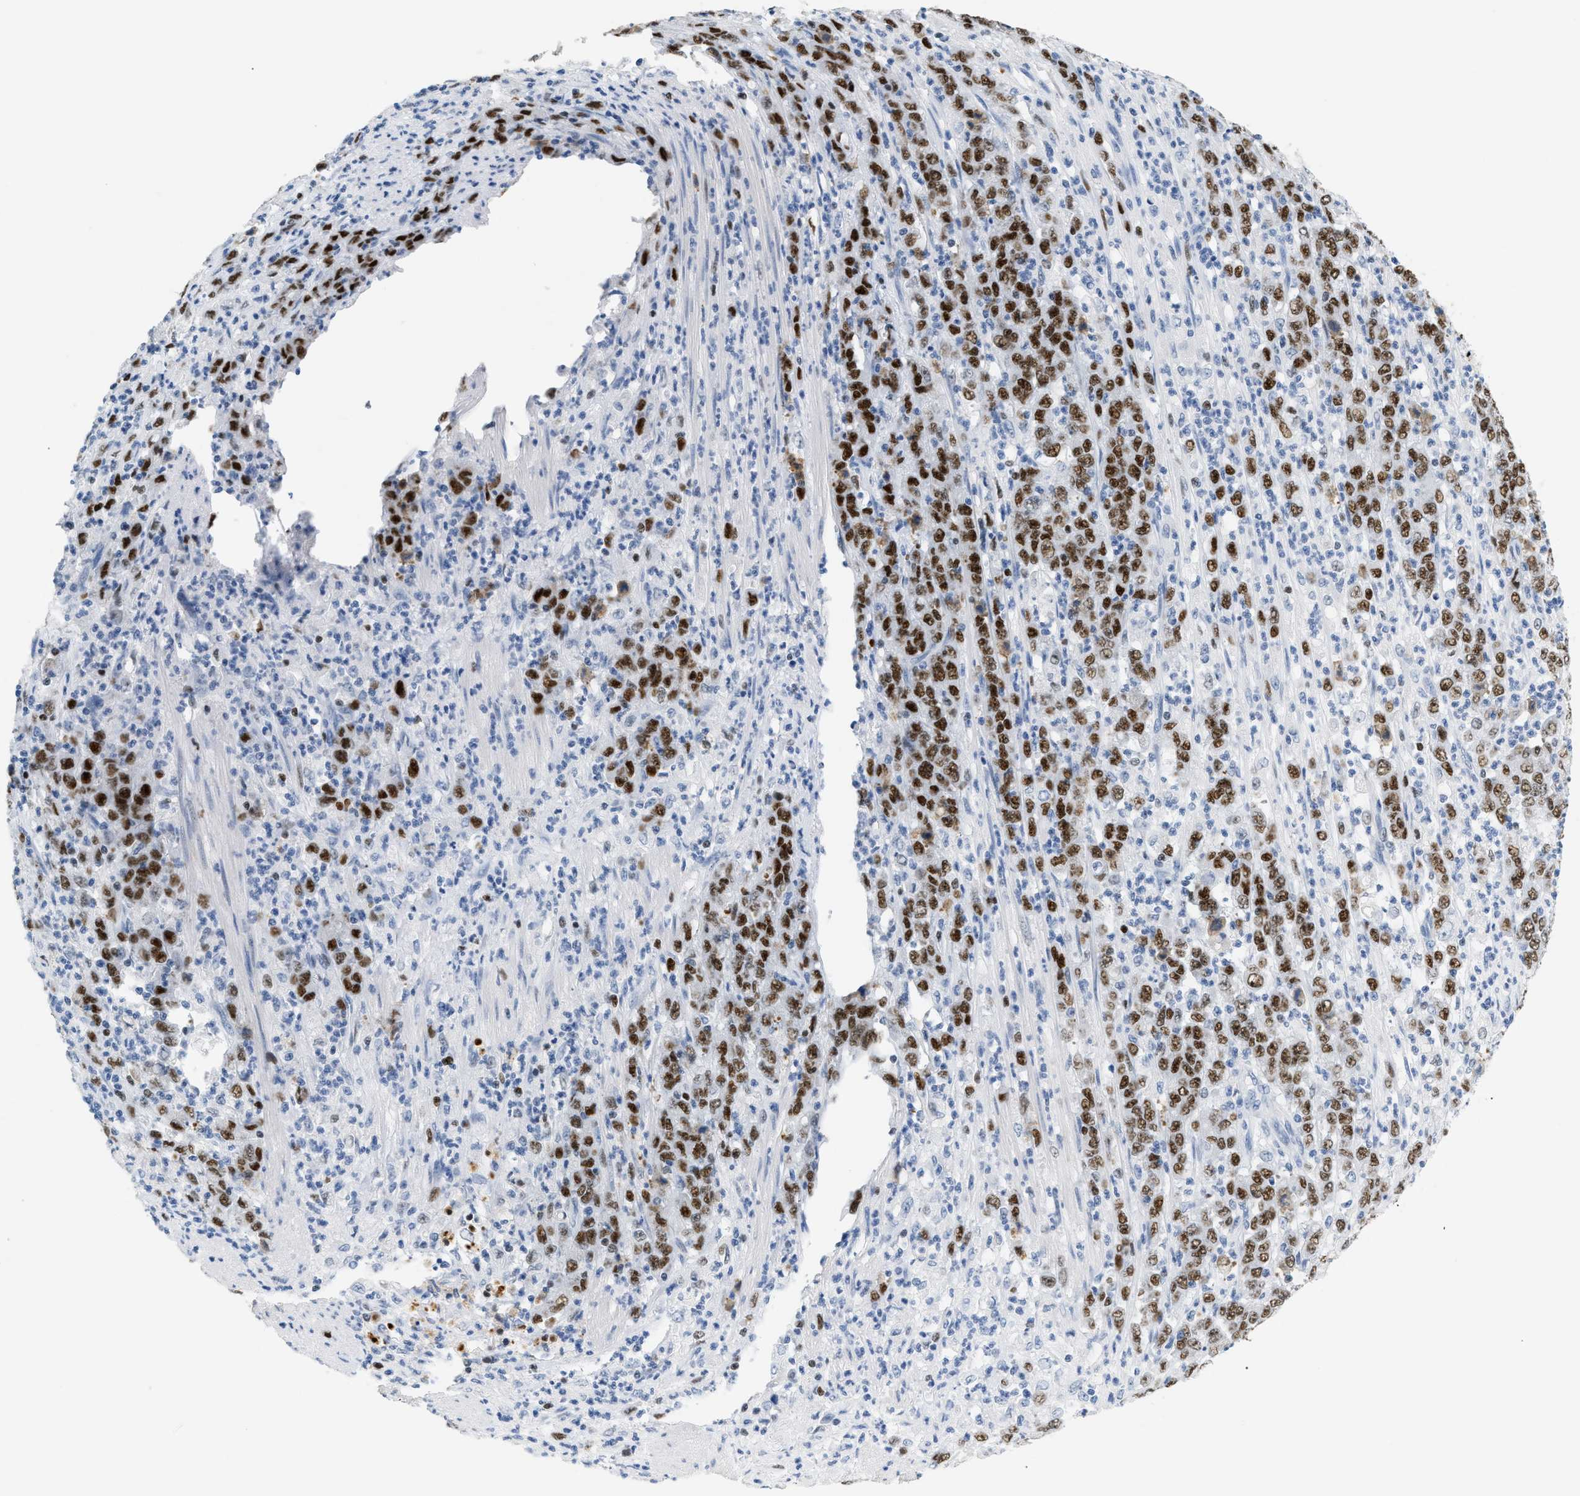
{"staining": {"intensity": "strong", "quantity": ">75%", "location": "nuclear"}, "tissue": "stomach cancer", "cell_type": "Tumor cells", "image_type": "cancer", "snomed": [{"axis": "morphology", "description": "Adenocarcinoma, NOS"}, {"axis": "topography", "description": "Stomach, lower"}], "caption": "Tumor cells exhibit high levels of strong nuclear staining in approximately >75% of cells in stomach cancer. (DAB IHC, brown staining for protein, blue staining for nuclei).", "gene": "MCM7", "patient": {"sex": "female", "age": 71}}